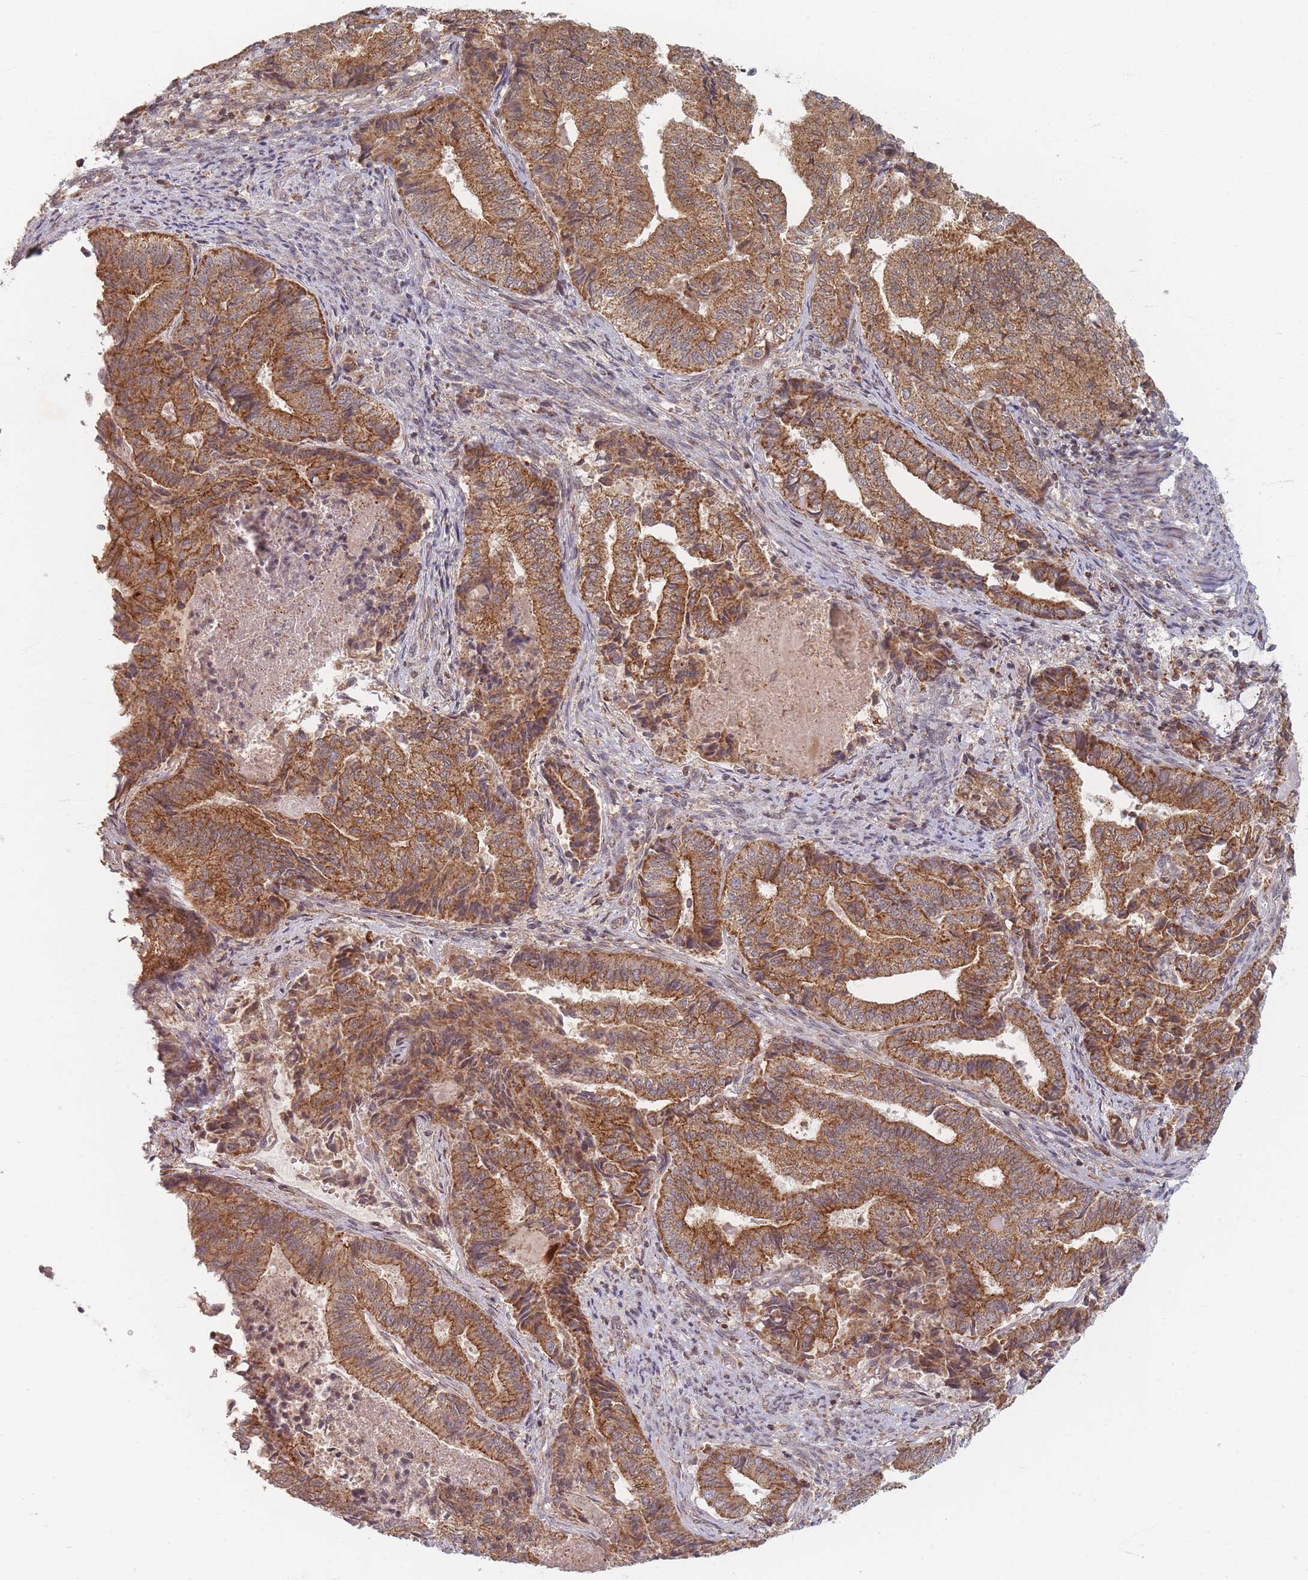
{"staining": {"intensity": "strong", "quantity": ">75%", "location": "cytoplasmic/membranous"}, "tissue": "endometrial cancer", "cell_type": "Tumor cells", "image_type": "cancer", "snomed": [{"axis": "morphology", "description": "Adenocarcinoma, NOS"}, {"axis": "topography", "description": "Endometrium"}], "caption": "This photomicrograph demonstrates immunohistochemistry staining of human endometrial adenocarcinoma, with high strong cytoplasmic/membranous expression in about >75% of tumor cells.", "gene": "RADX", "patient": {"sex": "female", "age": 80}}